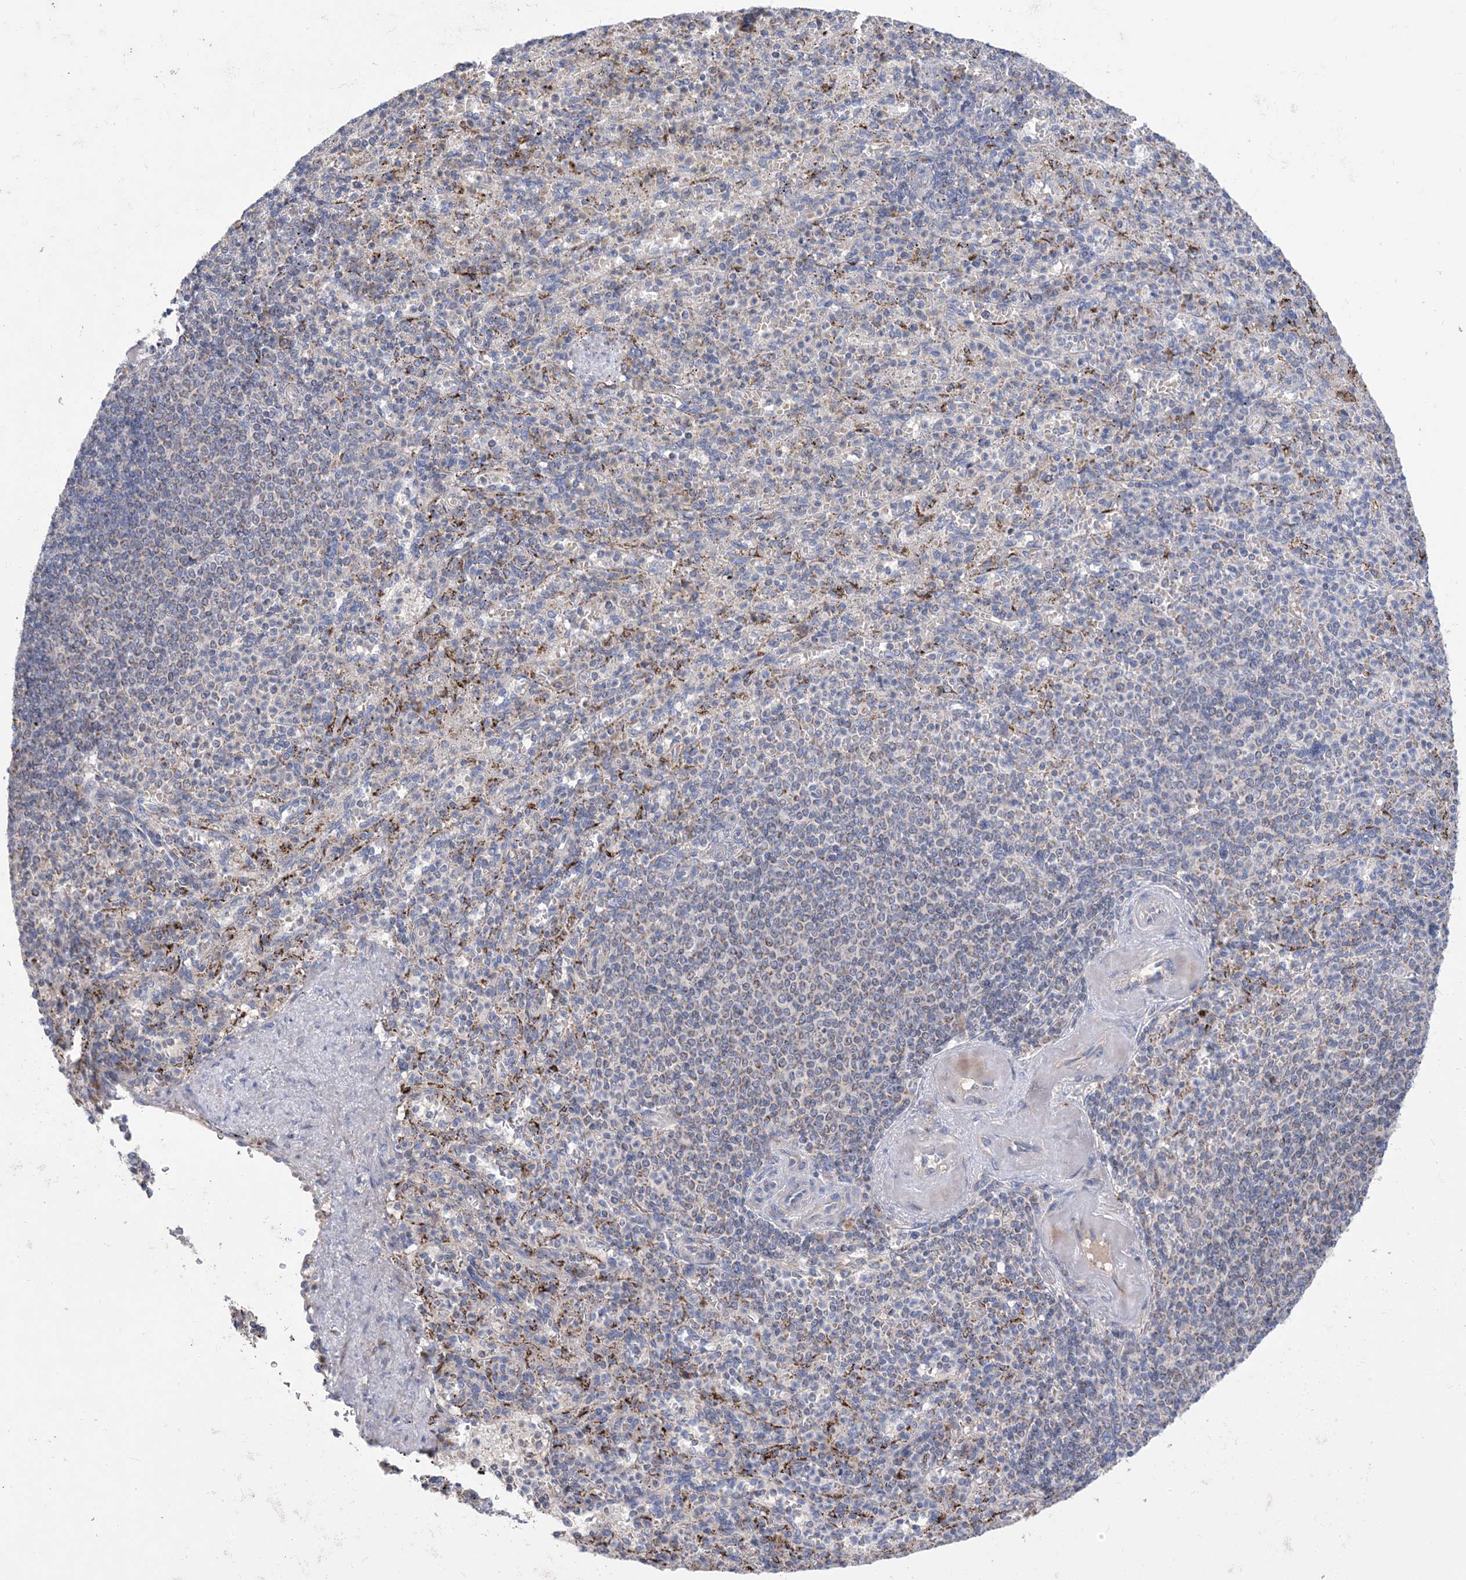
{"staining": {"intensity": "weak", "quantity": "<25%", "location": "cytoplasmic/membranous"}, "tissue": "spleen", "cell_type": "Cells in red pulp", "image_type": "normal", "snomed": [{"axis": "morphology", "description": "Normal tissue, NOS"}, {"axis": "topography", "description": "Spleen"}], "caption": "The IHC histopathology image has no significant positivity in cells in red pulp of spleen.", "gene": "CLEC16A", "patient": {"sex": "female", "age": 74}}